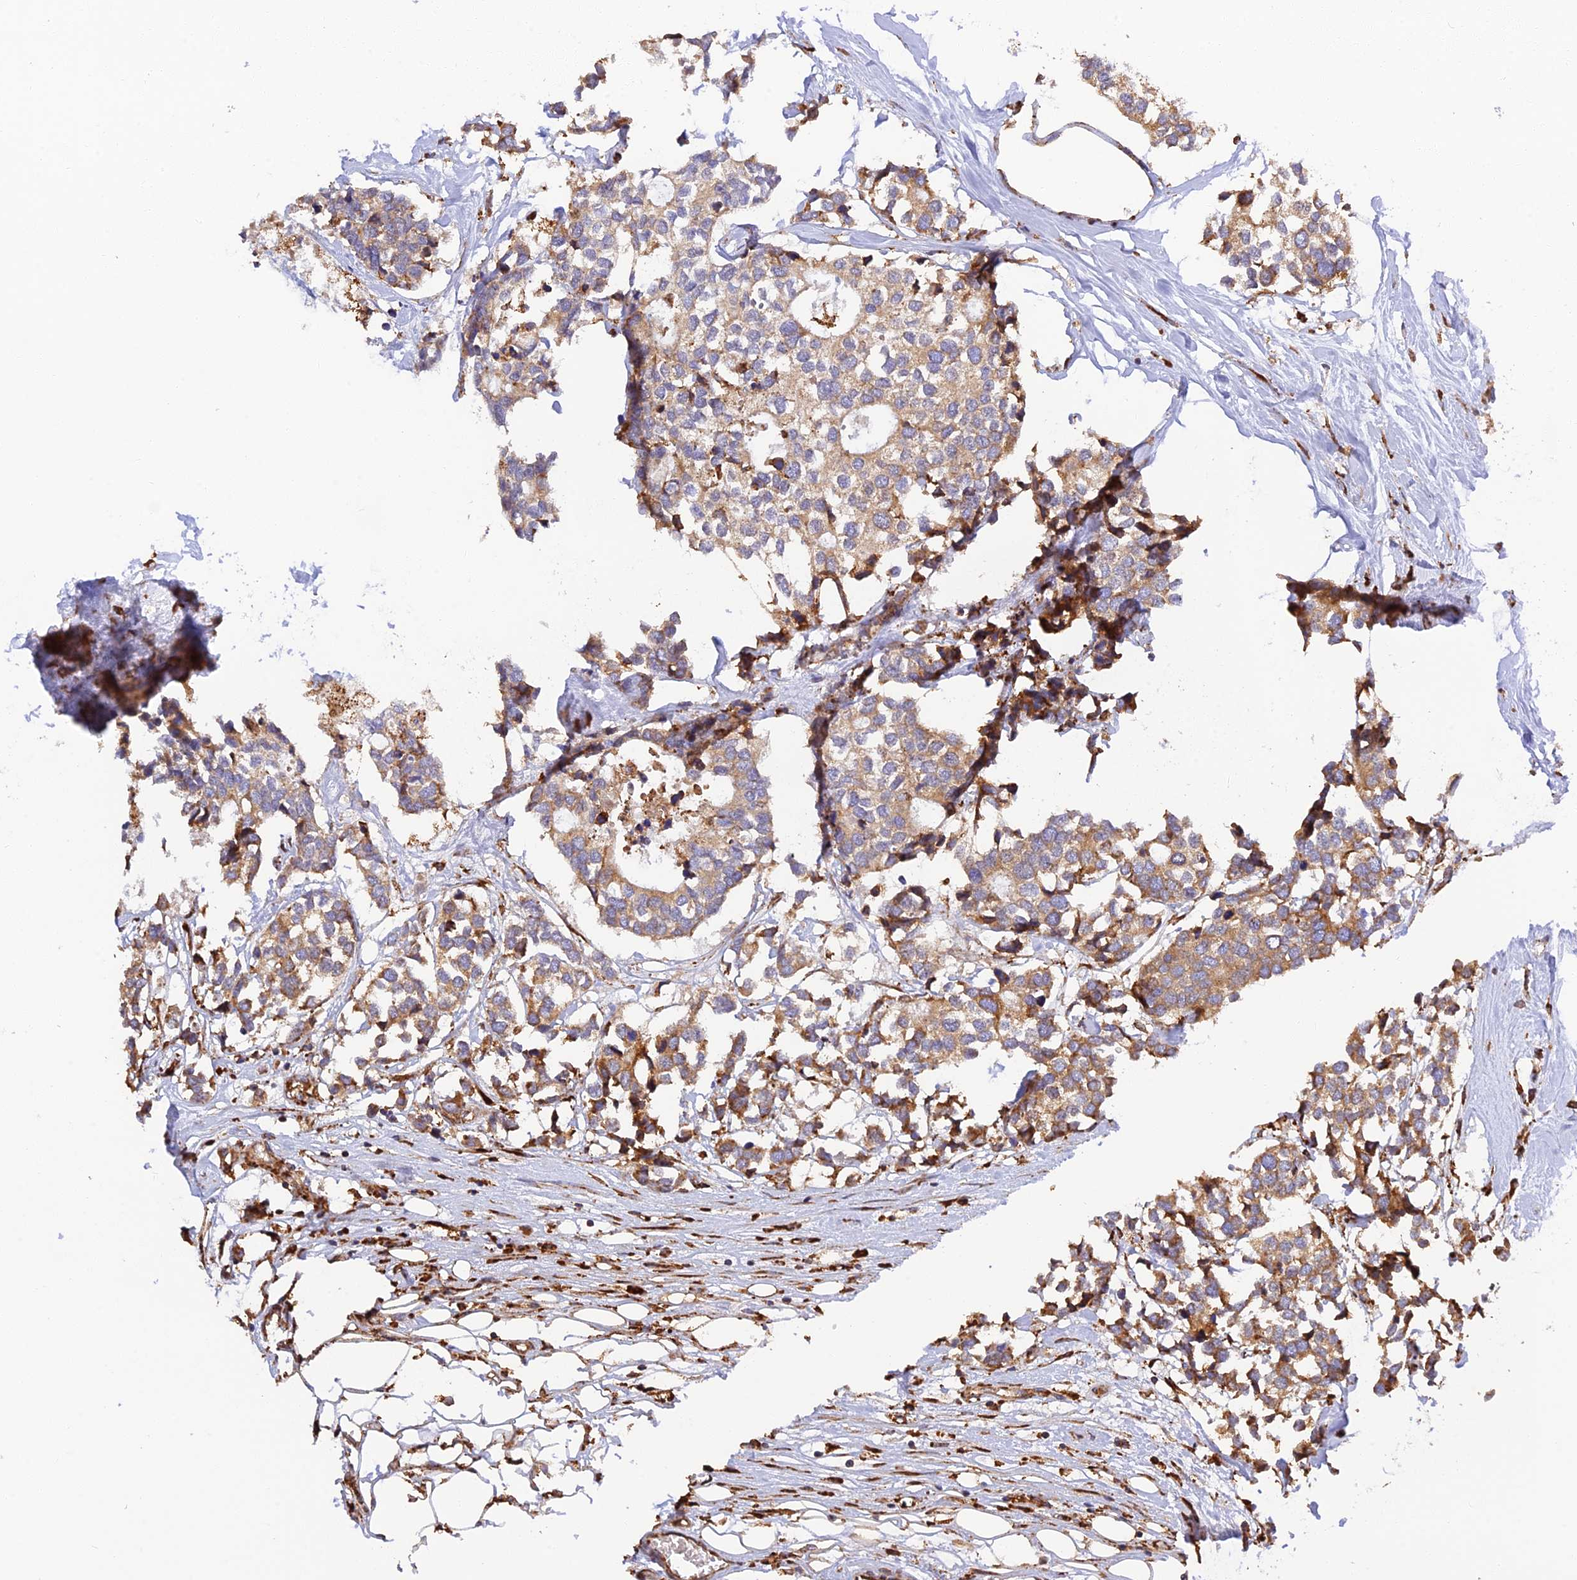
{"staining": {"intensity": "moderate", "quantity": ">75%", "location": "cytoplasmic/membranous"}, "tissue": "breast cancer", "cell_type": "Tumor cells", "image_type": "cancer", "snomed": [{"axis": "morphology", "description": "Duct carcinoma"}, {"axis": "topography", "description": "Breast"}], "caption": "The immunohistochemical stain highlights moderate cytoplasmic/membranous expression in tumor cells of breast cancer (invasive ductal carcinoma) tissue.", "gene": "RPL5", "patient": {"sex": "female", "age": 83}}